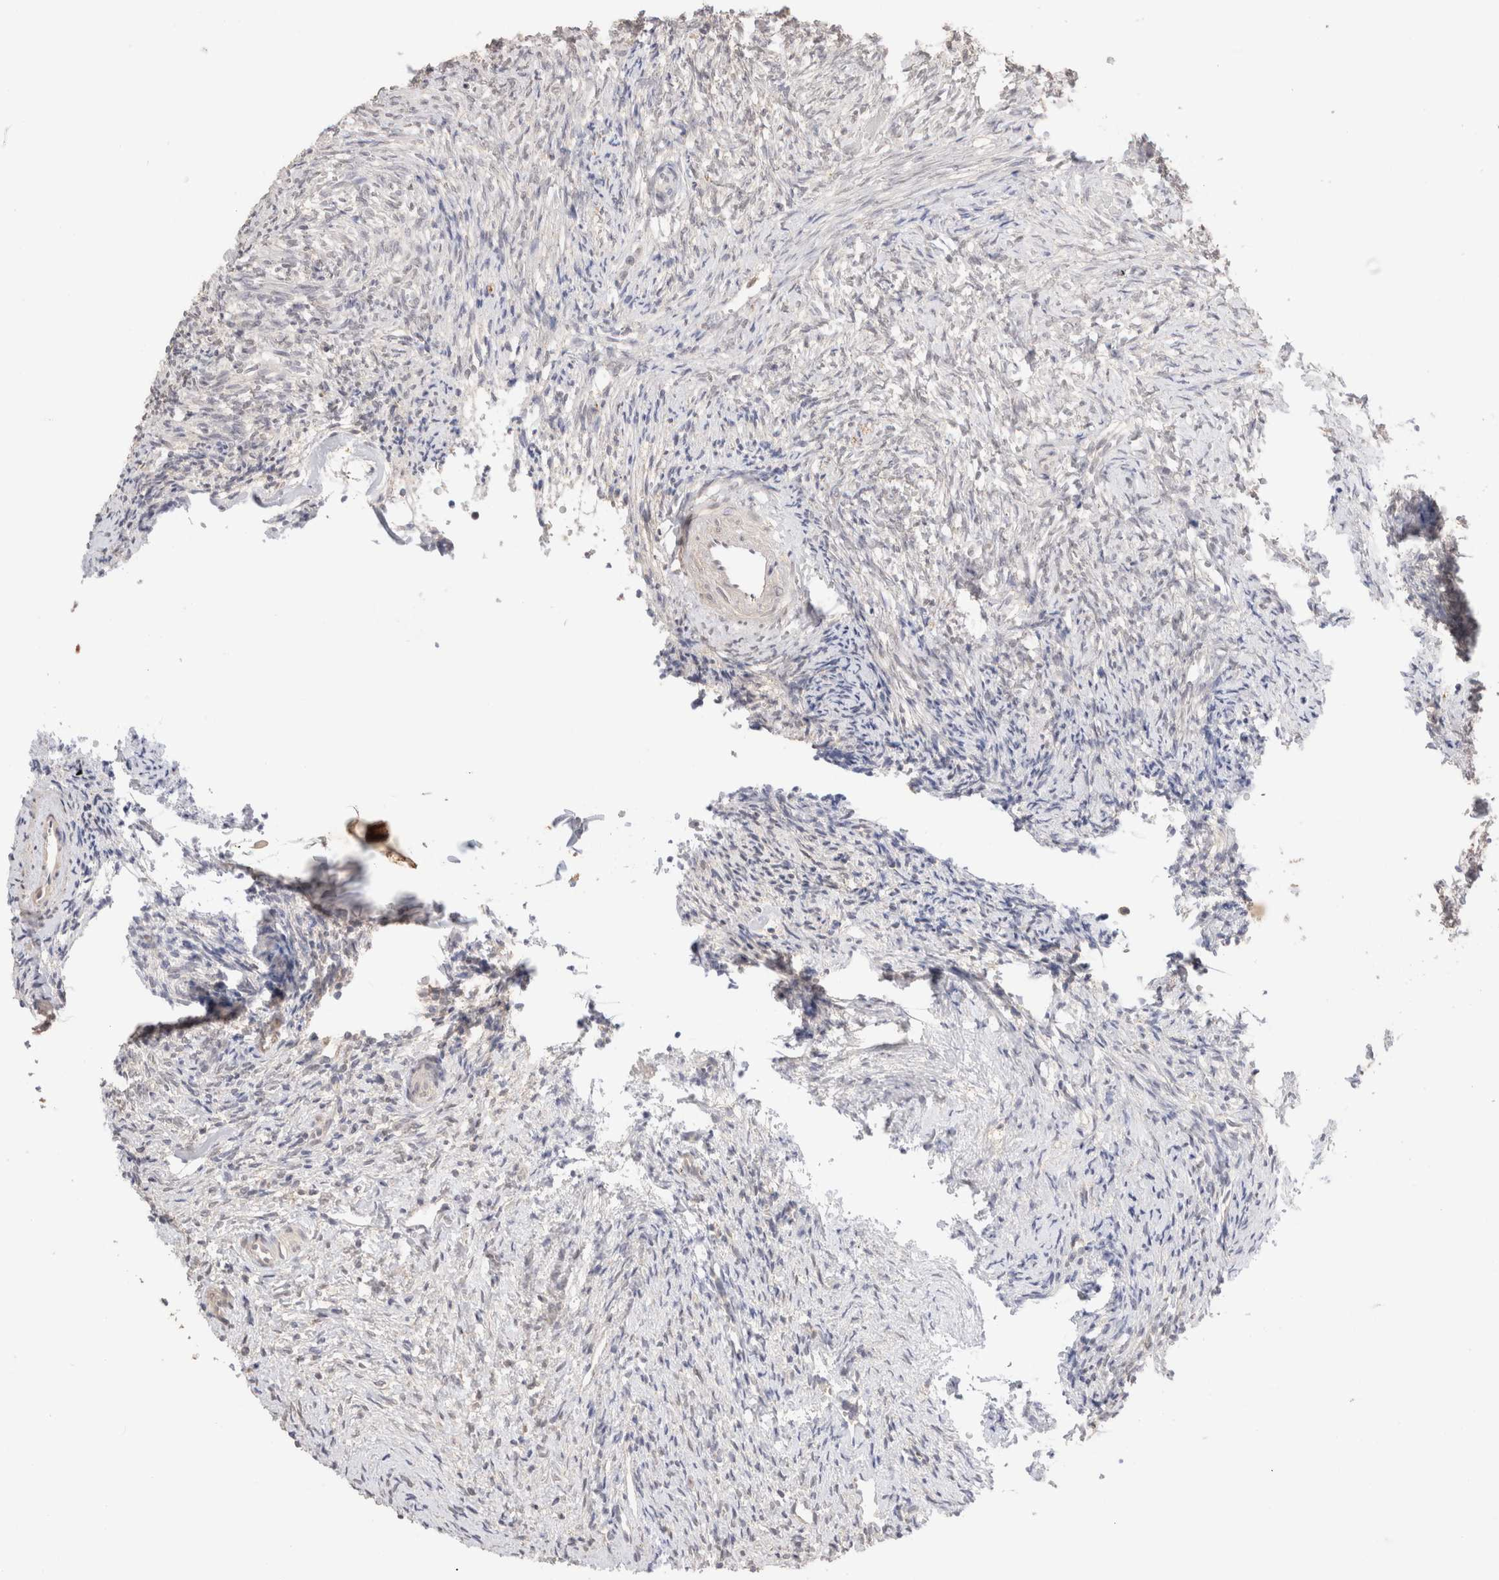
{"staining": {"intensity": "negative", "quantity": "none", "location": "none"}, "tissue": "ovary", "cell_type": "Ovarian stroma cells", "image_type": "normal", "snomed": [{"axis": "morphology", "description": "Normal tissue, NOS"}, {"axis": "topography", "description": "Ovary"}], "caption": "Immunohistochemistry of normal ovary exhibits no staining in ovarian stroma cells.", "gene": "TRIM41", "patient": {"sex": "female", "age": 41}}